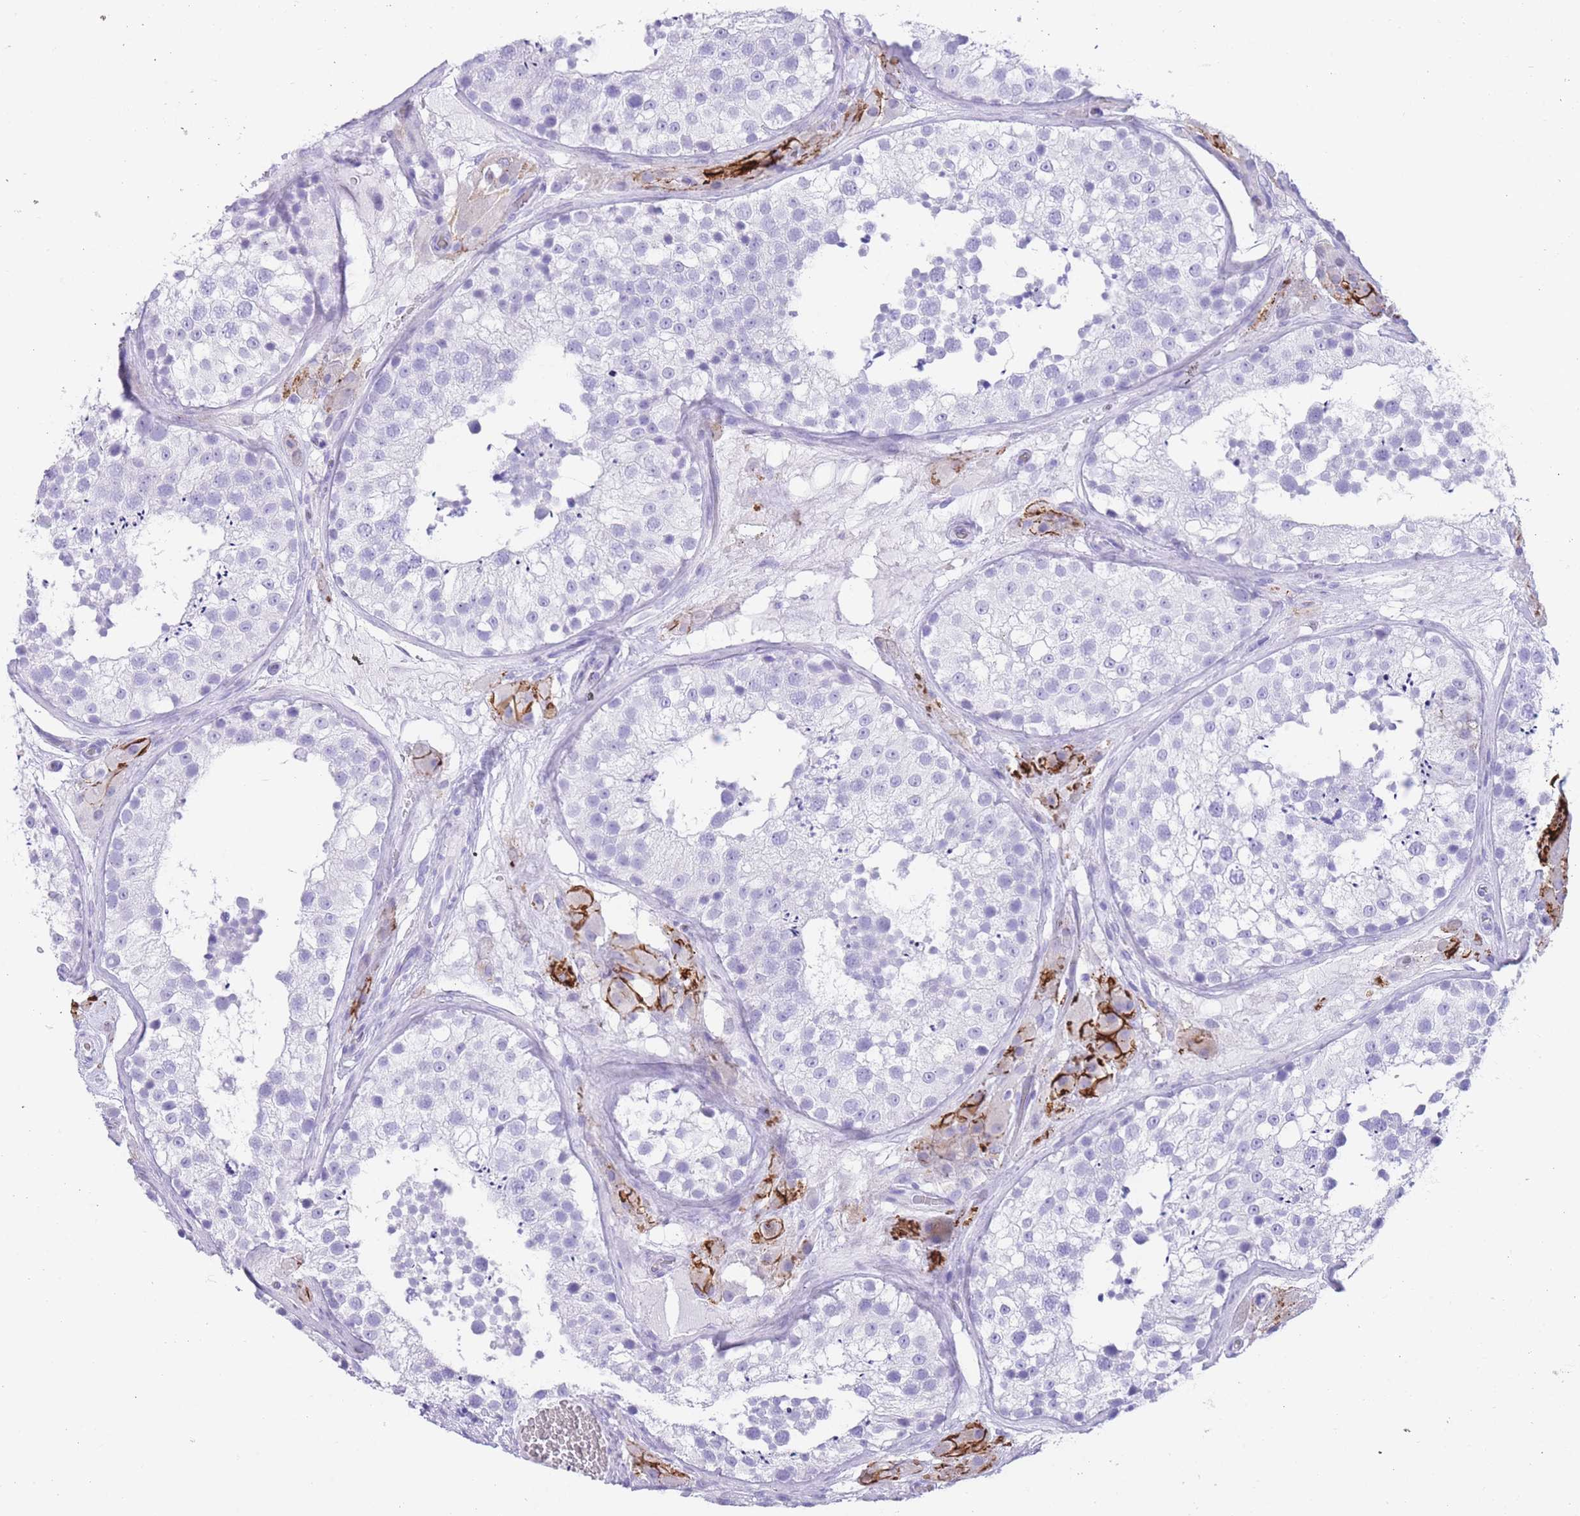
{"staining": {"intensity": "negative", "quantity": "none", "location": "none"}, "tissue": "testis", "cell_type": "Cells in seminiferous ducts", "image_type": "normal", "snomed": [{"axis": "morphology", "description": "Normal tissue, NOS"}, {"axis": "topography", "description": "Testis"}], "caption": "High power microscopy histopathology image of an immunohistochemistry (IHC) photomicrograph of unremarkable testis, revealing no significant staining in cells in seminiferous ducts. The staining was performed using DAB to visualize the protein expression in brown, while the nuclei were stained in blue with hematoxylin (Magnification: 20x).", "gene": "ELOA2", "patient": {"sex": "male", "age": 26}}